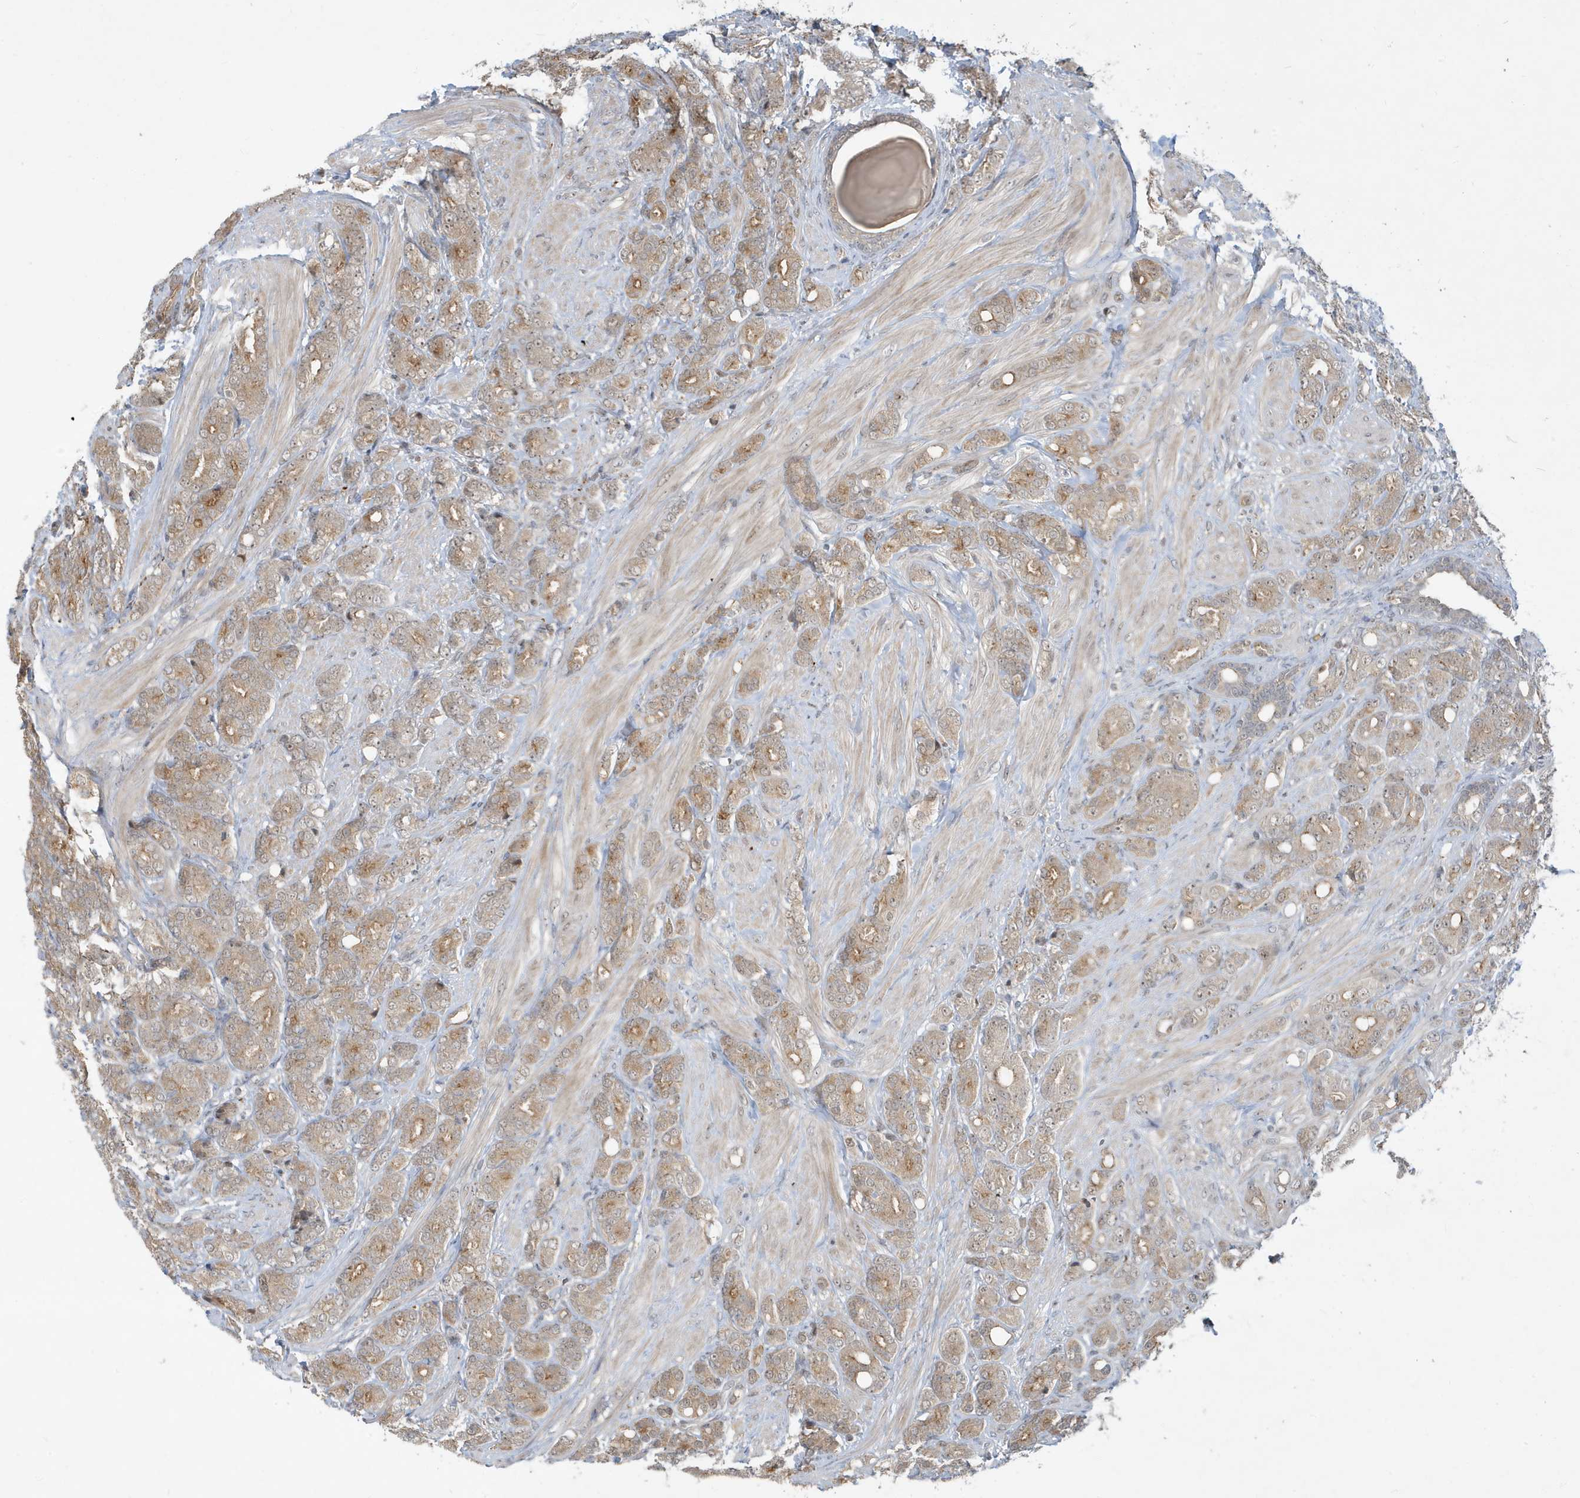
{"staining": {"intensity": "weak", "quantity": "25%-75%", "location": "cytoplasmic/membranous,nuclear"}, "tissue": "prostate cancer", "cell_type": "Tumor cells", "image_type": "cancer", "snomed": [{"axis": "morphology", "description": "Adenocarcinoma, High grade"}, {"axis": "topography", "description": "Prostate"}], "caption": "The micrograph demonstrates a brown stain indicating the presence of a protein in the cytoplasmic/membranous and nuclear of tumor cells in prostate cancer (adenocarcinoma (high-grade)).", "gene": "PRRT3", "patient": {"sex": "male", "age": 62}}